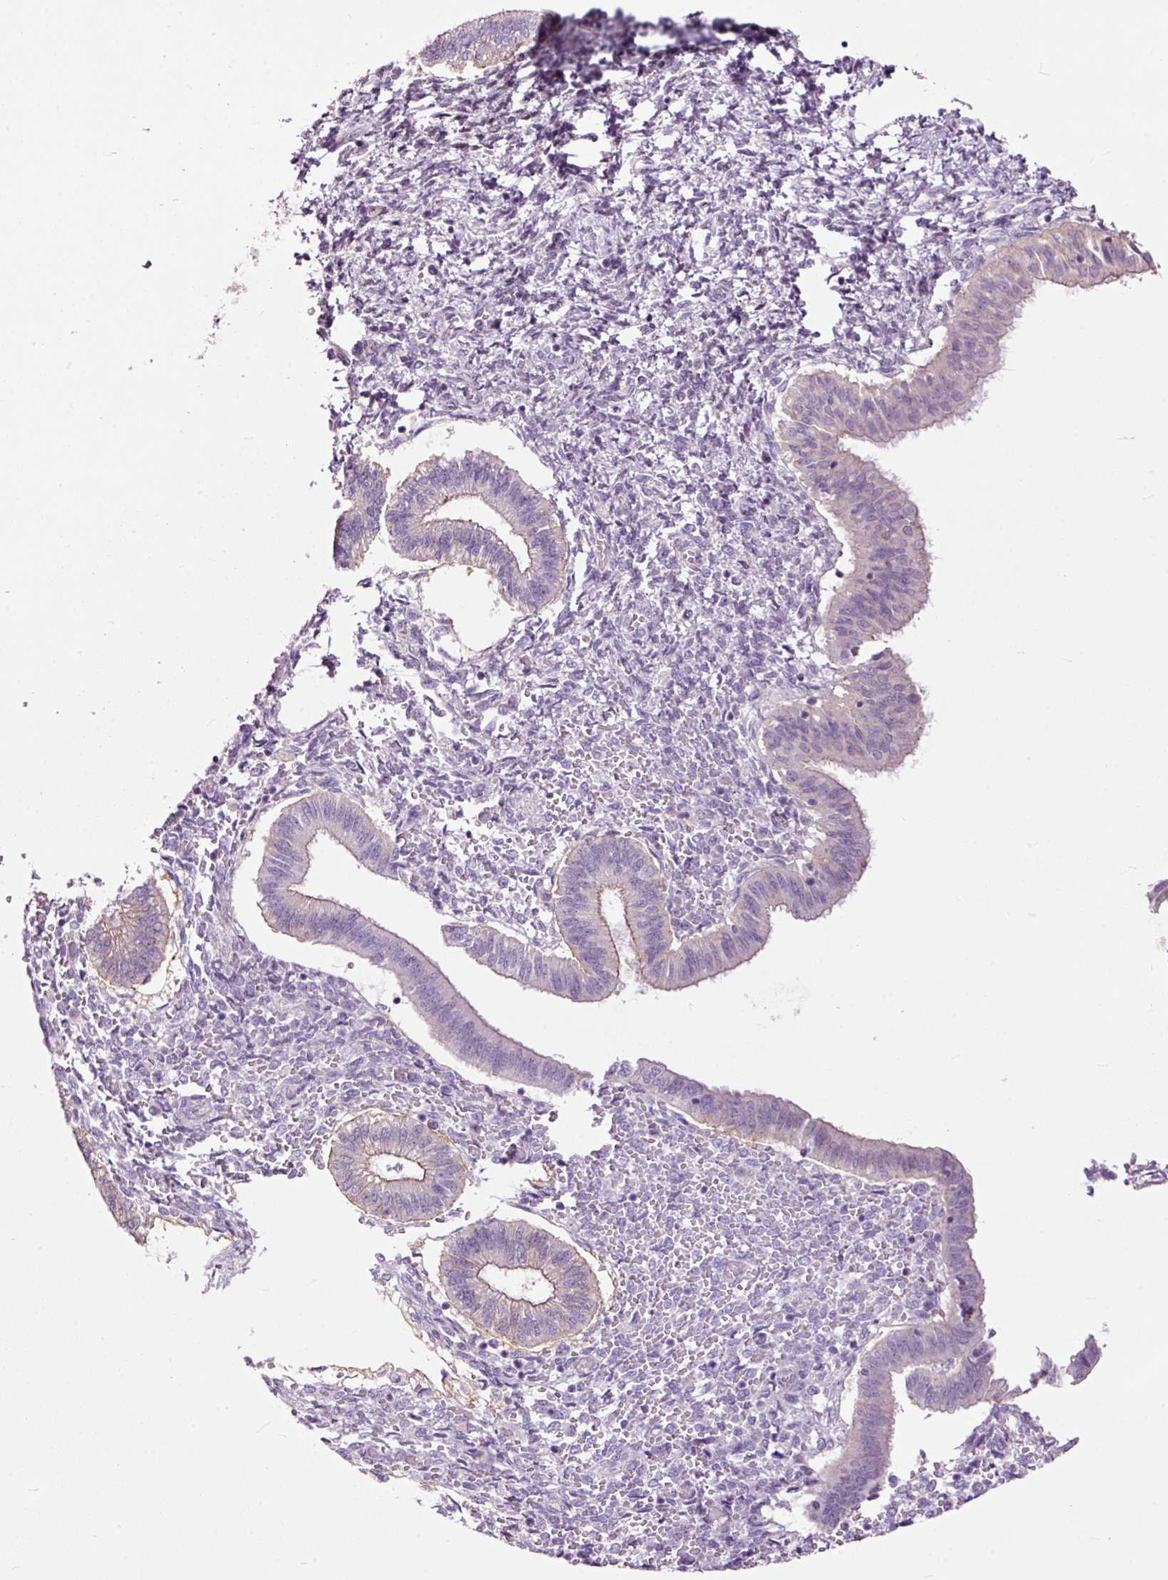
{"staining": {"intensity": "negative", "quantity": "none", "location": "none"}, "tissue": "endometrium", "cell_type": "Cells in endometrial stroma", "image_type": "normal", "snomed": [{"axis": "morphology", "description": "Normal tissue, NOS"}, {"axis": "topography", "description": "Endometrium"}], "caption": "Immunohistochemistry of normal human endometrium demonstrates no expression in cells in endometrial stroma.", "gene": "FCRL4", "patient": {"sex": "female", "age": 25}}